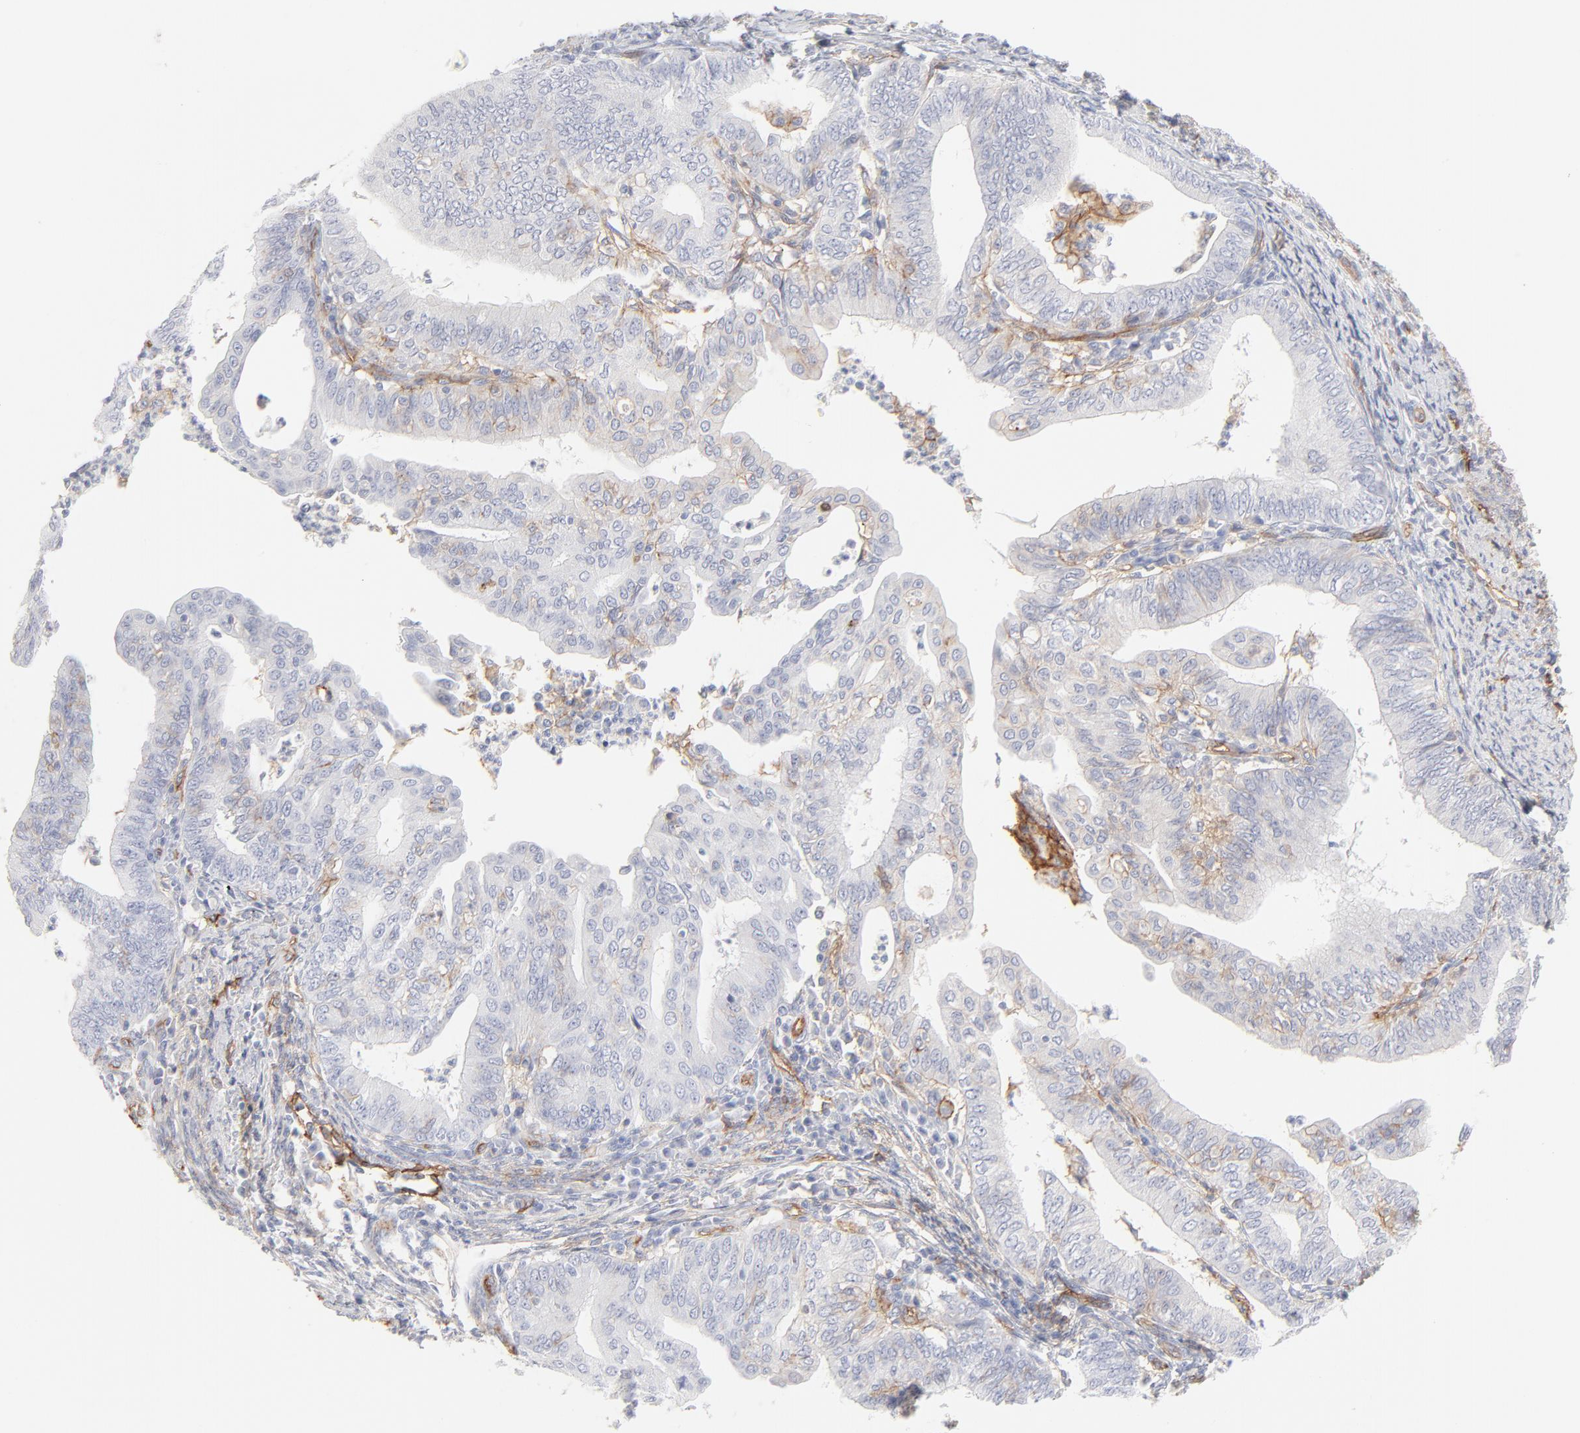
{"staining": {"intensity": "negative", "quantity": "none", "location": "none"}, "tissue": "endometrial cancer", "cell_type": "Tumor cells", "image_type": "cancer", "snomed": [{"axis": "morphology", "description": "Adenocarcinoma, NOS"}, {"axis": "topography", "description": "Endometrium"}], "caption": "The immunohistochemistry (IHC) micrograph has no significant positivity in tumor cells of endometrial cancer tissue.", "gene": "ITGA5", "patient": {"sex": "female", "age": 66}}